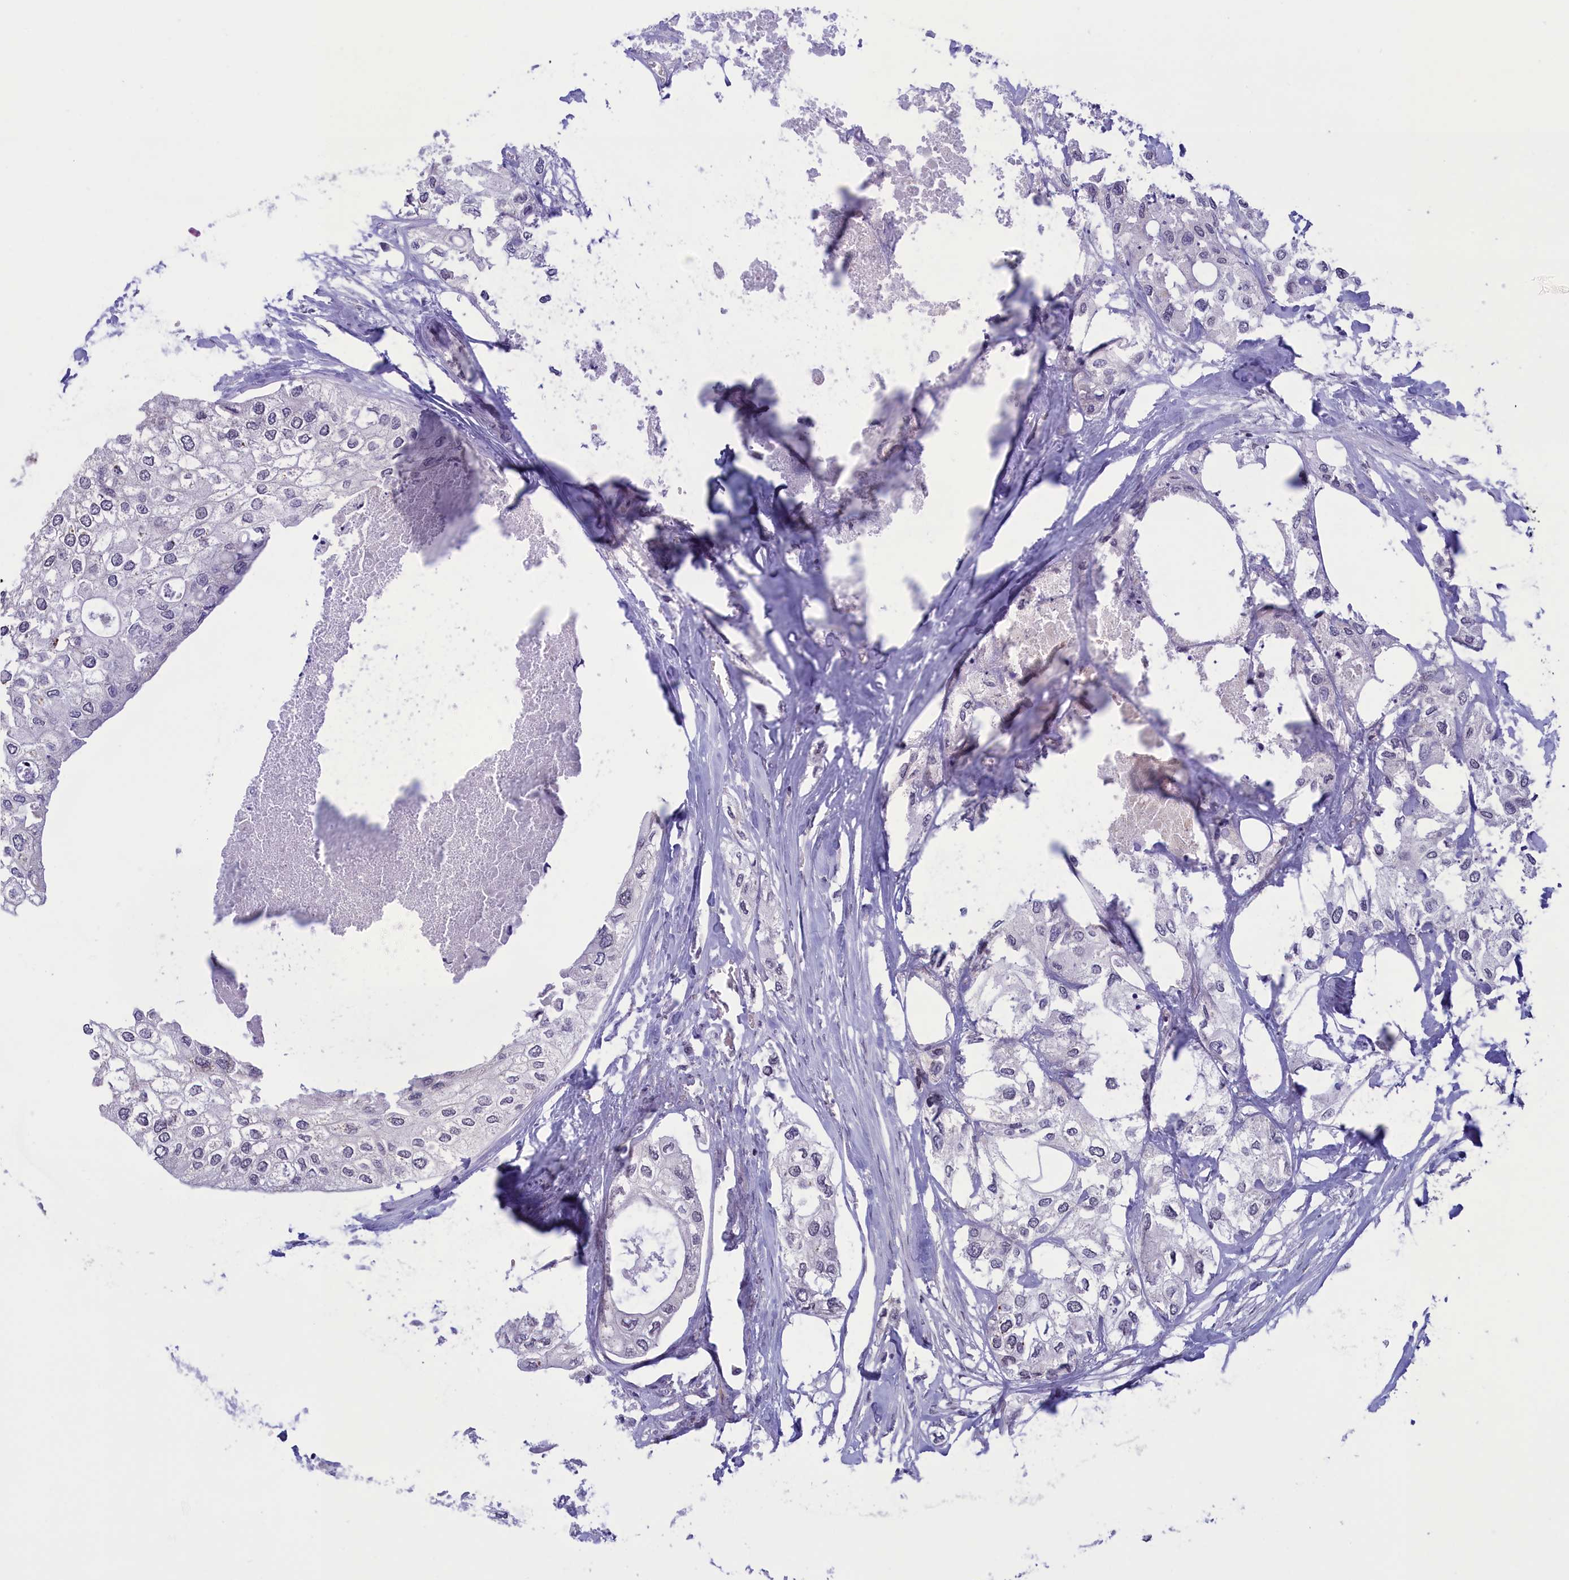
{"staining": {"intensity": "negative", "quantity": "none", "location": "none"}, "tissue": "urothelial cancer", "cell_type": "Tumor cells", "image_type": "cancer", "snomed": [{"axis": "morphology", "description": "Urothelial carcinoma, High grade"}, {"axis": "topography", "description": "Urinary bladder"}], "caption": "DAB (3,3'-diaminobenzidine) immunohistochemical staining of human urothelial cancer displays no significant positivity in tumor cells.", "gene": "CORO2A", "patient": {"sex": "male", "age": 64}}